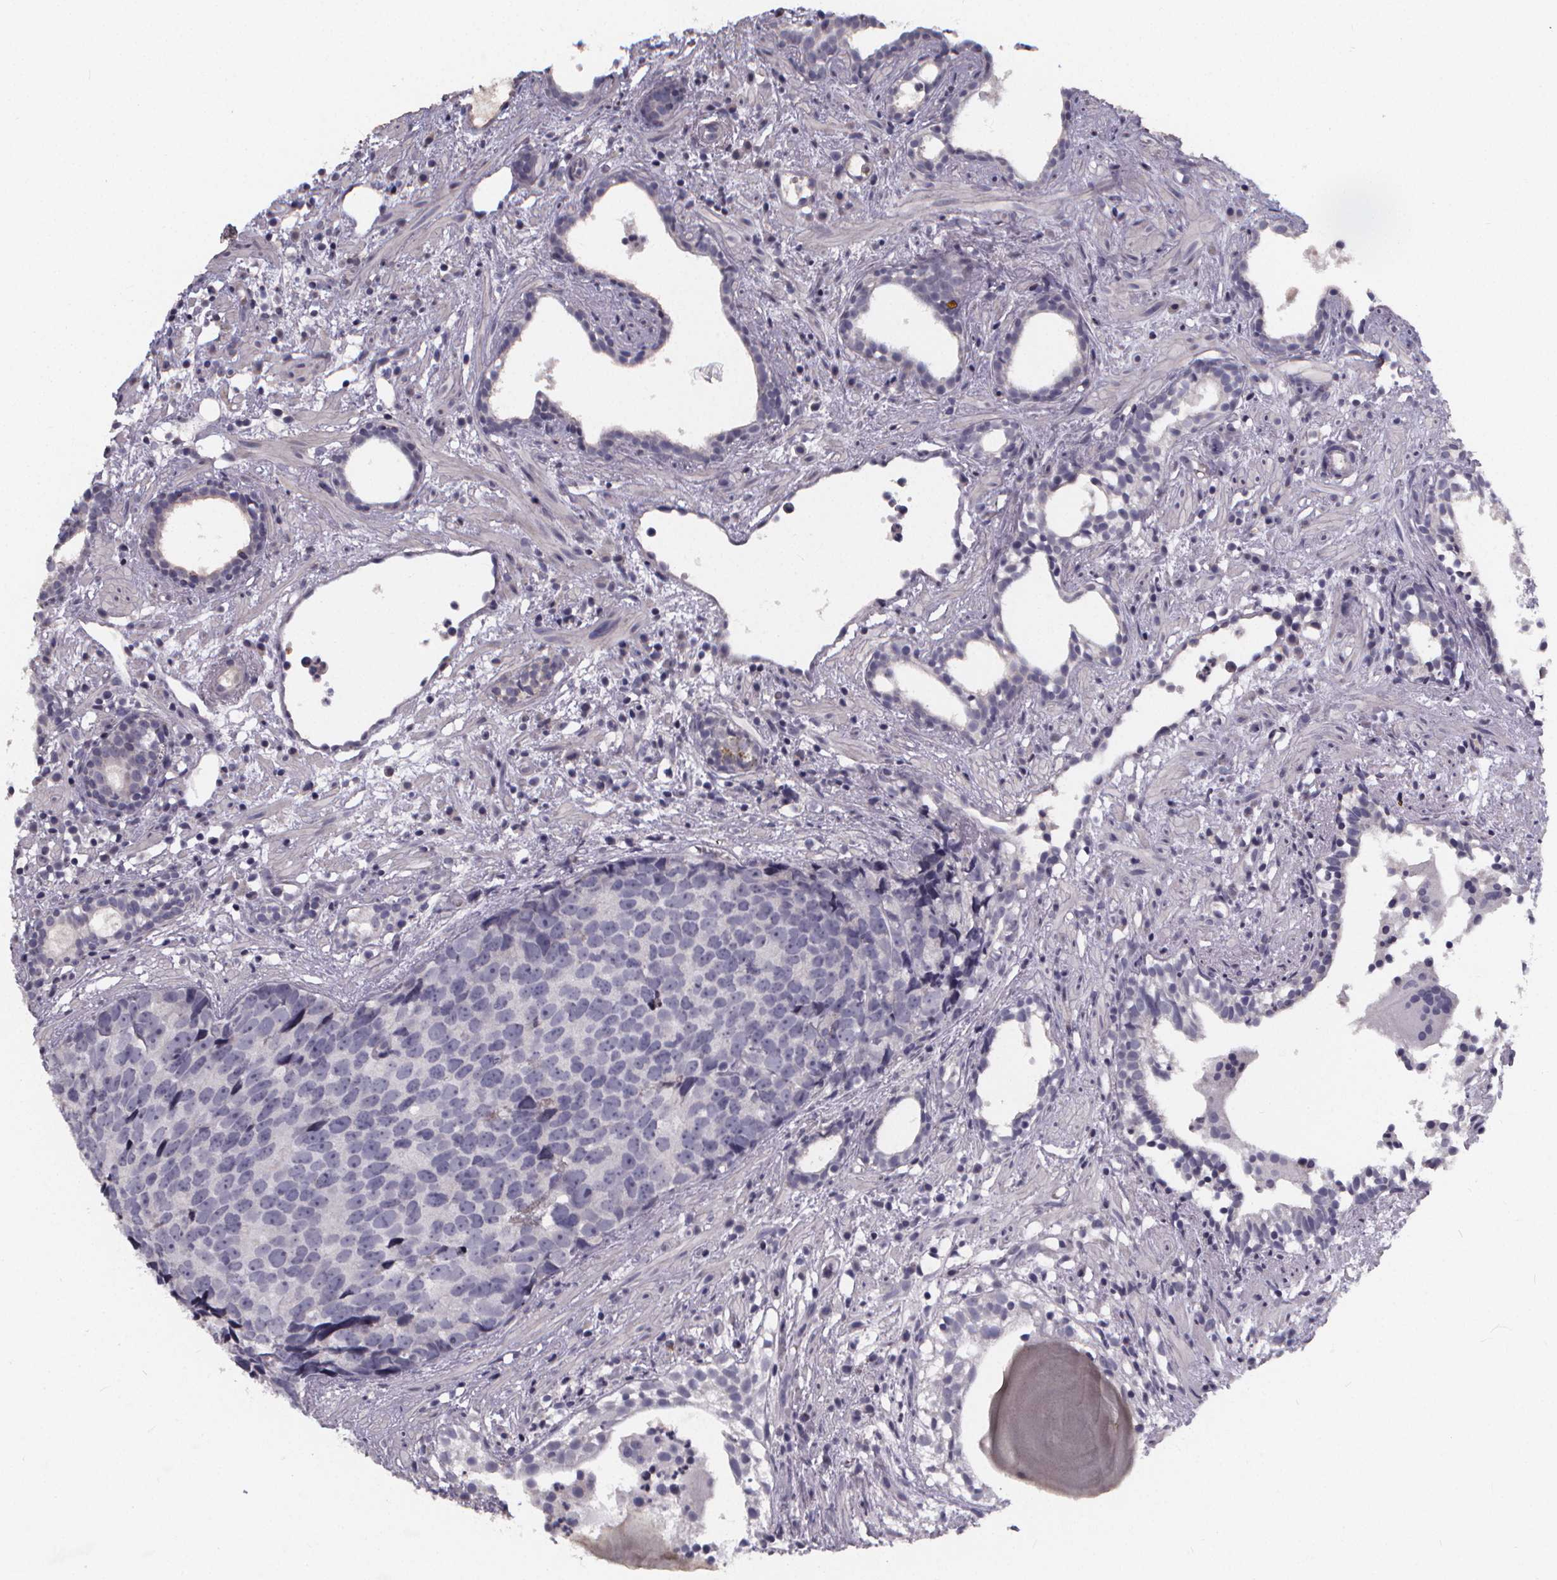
{"staining": {"intensity": "negative", "quantity": "none", "location": "none"}, "tissue": "prostate cancer", "cell_type": "Tumor cells", "image_type": "cancer", "snomed": [{"axis": "morphology", "description": "Adenocarcinoma, High grade"}, {"axis": "topography", "description": "Prostate"}], "caption": "Immunohistochemistry (IHC) of human prostate adenocarcinoma (high-grade) reveals no expression in tumor cells. (Brightfield microscopy of DAB (3,3'-diaminobenzidine) immunohistochemistry (IHC) at high magnification).", "gene": "AGT", "patient": {"sex": "male", "age": 83}}